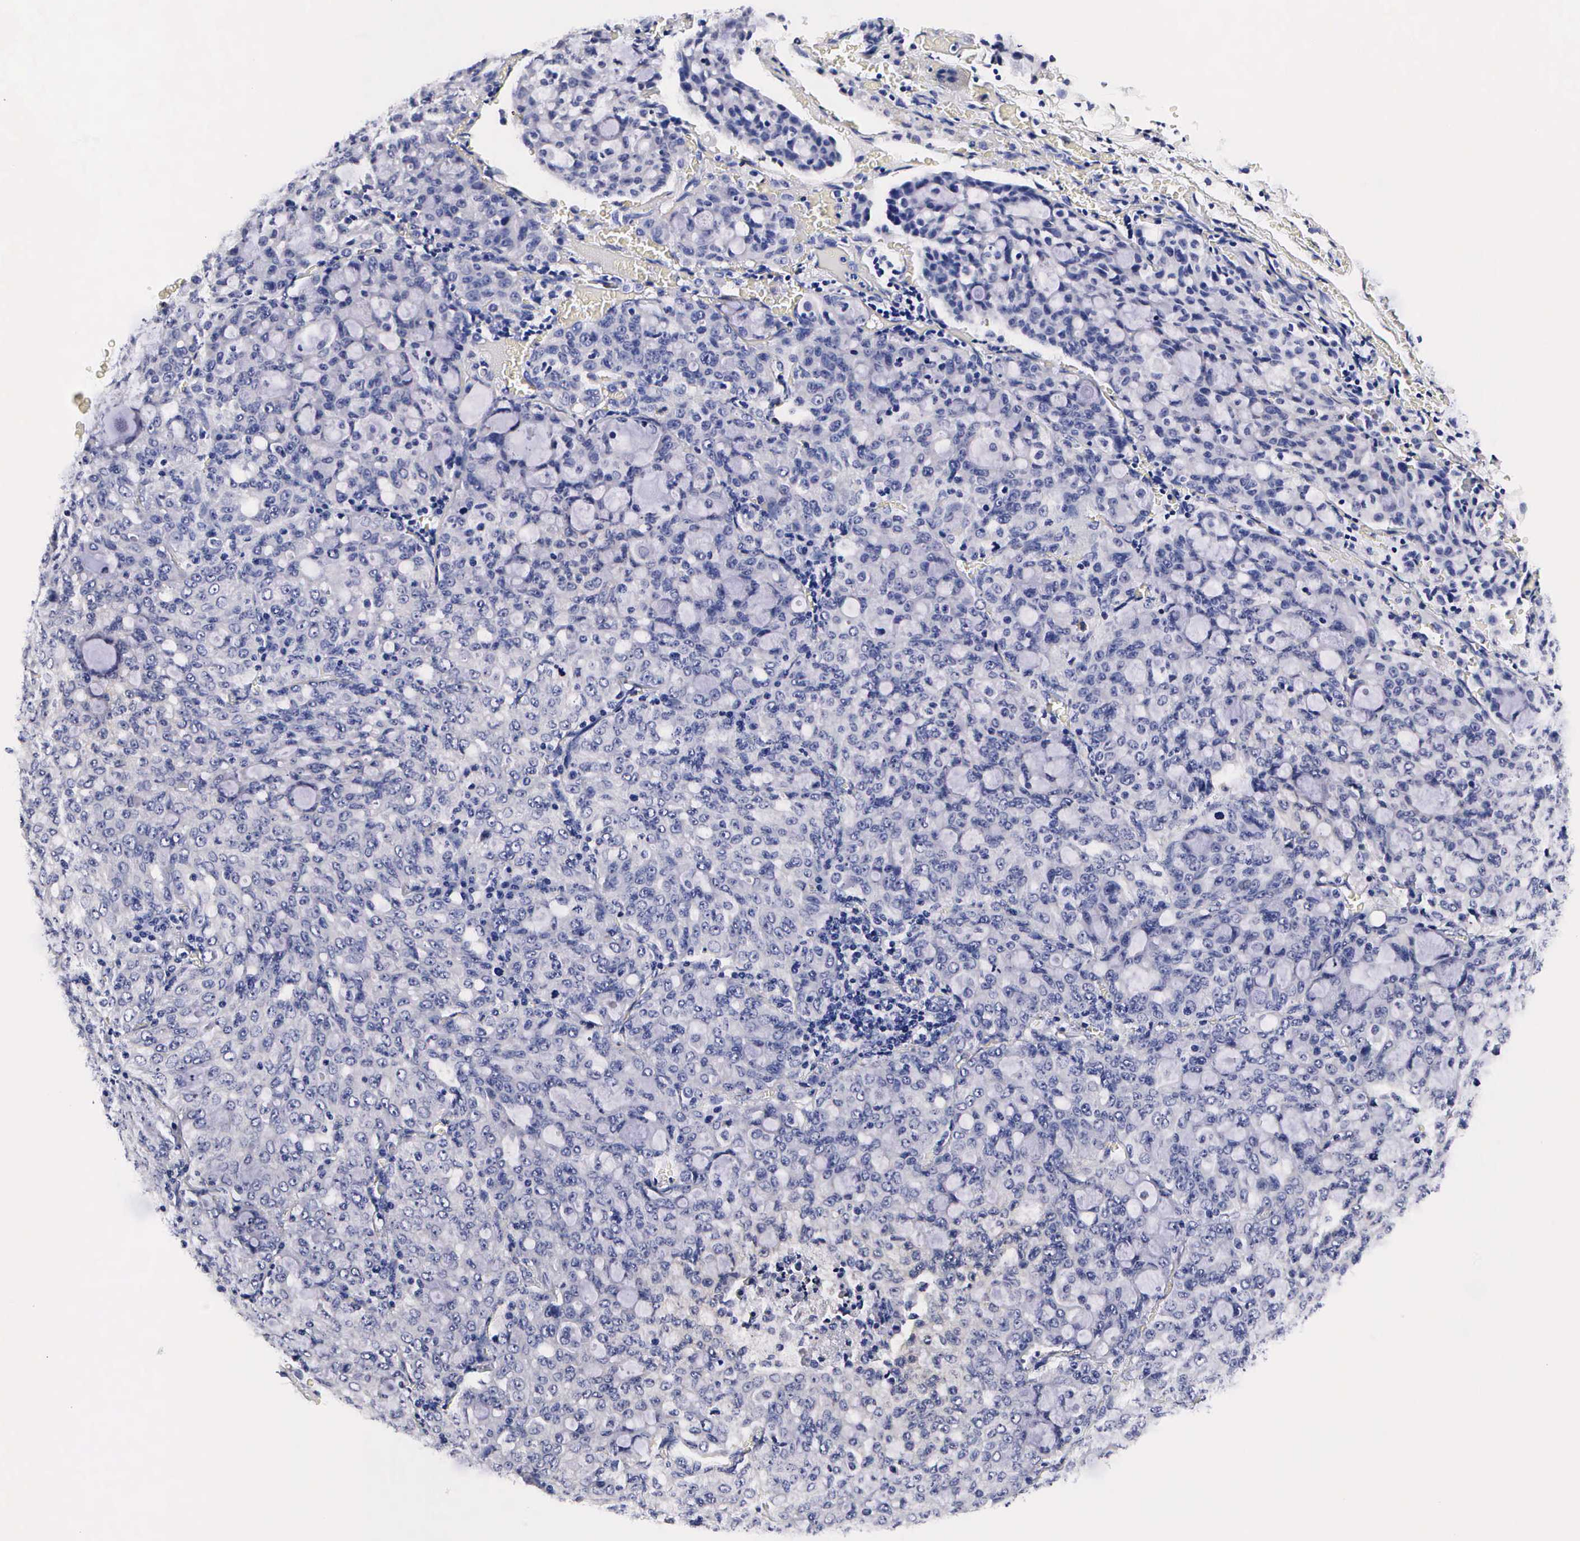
{"staining": {"intensity": "negative", "quantity": "none", "location": "none"}, "tissue": "lung cancer", "cell_type": "Tumor cells", "image_type": "cancer", "snomed": [{"axis": "morphology", "description": "Adenocarcinoma, NOS"}, {"axis": "topography", "description": "Lung"}], "caption": "Immunohistochemistry (IHC) histopathology image of lung cancer (adenocarcinoma) stained for a protein (brown), which shows no staining in tumor cells. Brightfield microscopy of immunohistochemistry stained with DAB (brown) and hematoxylin (blue), captured at high magnification.", "gene": "RNASE6", "patient": {"sex": "female", "age": 44}}